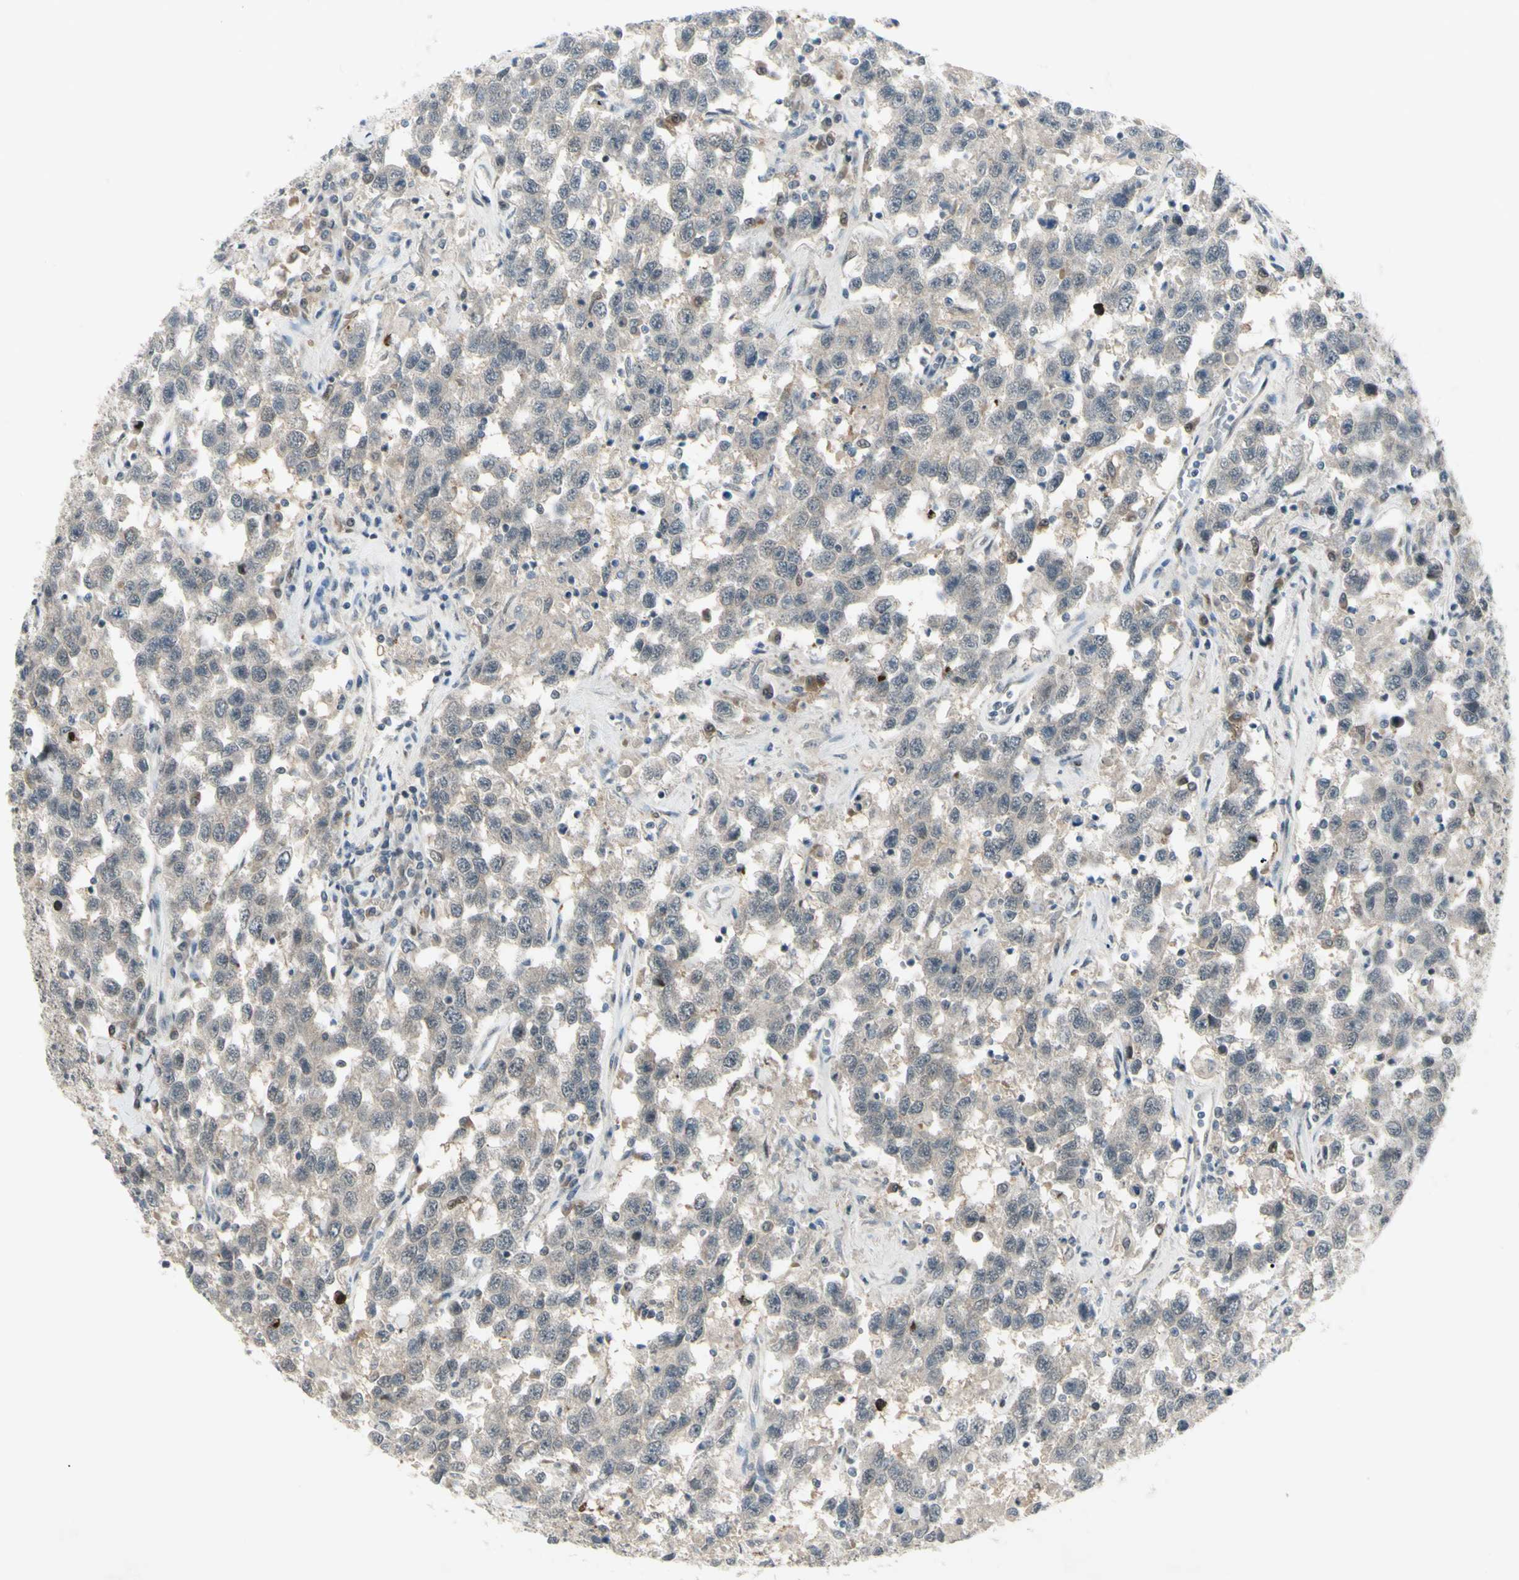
{"staining": {"intensity": "negative", "quantity": "none", "location": "none"}, "tissue": "testis cancer", "cell_type": "Tumor cells", "image_type": "cancer", "snomed": [{"axis": "morphology", "description": "Seminoma, NOS"}, {"axis": "topography", "description": "Testis"}], "caption": "This is an immunohistochemistry (IHC) histopathology image of human testis seminoma. There is no positivity in tumor cells.", "gene": "ETNK1", "patient": {"sex": "male", "age": 41}}